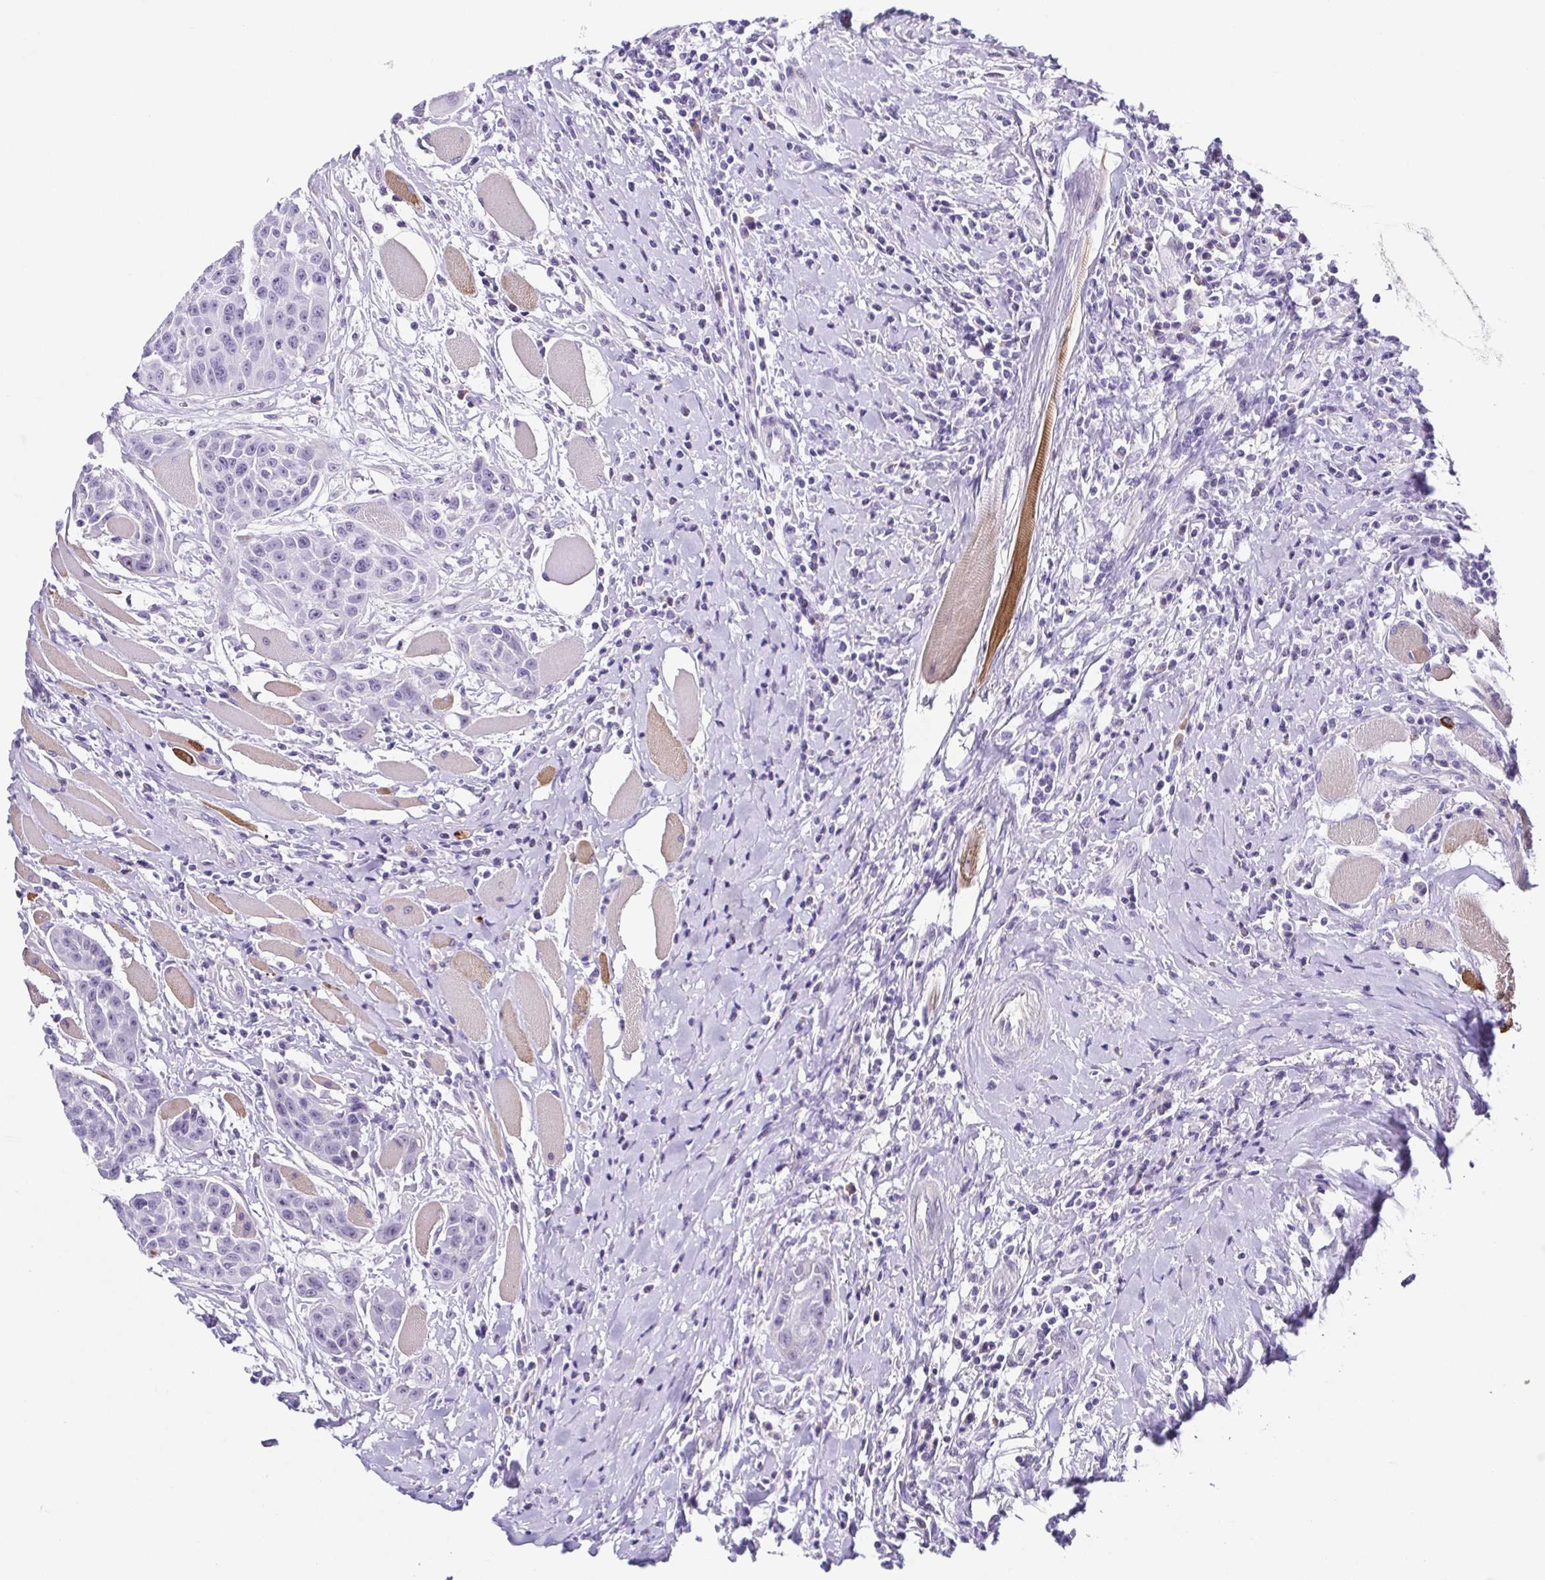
{"staining": {"intensity": "negative", "quantity": "none", "location": "none"}, "tissue": "head and neck cancer", "cell_type": "Tumor cells", "image_type": "cancer", "snomed": [{"axis": "morphology", "description": "Squamous cell carcinoma, NOS"}, {"axis": "topography", "description": "Head-Neck"}], "caption": "This is a histopathology image of immunohistochemistry staining of head and neck squamous cell carcinoma, which shows no staining in tumor cells. Brightfield microscopy of immunohistochemistry (IHC) stained with DAB (brown) and hematoxylin (blue), captured at high magnification.", "gene": "TNNT2", "patient": {"sex": "female", "age": 73}}